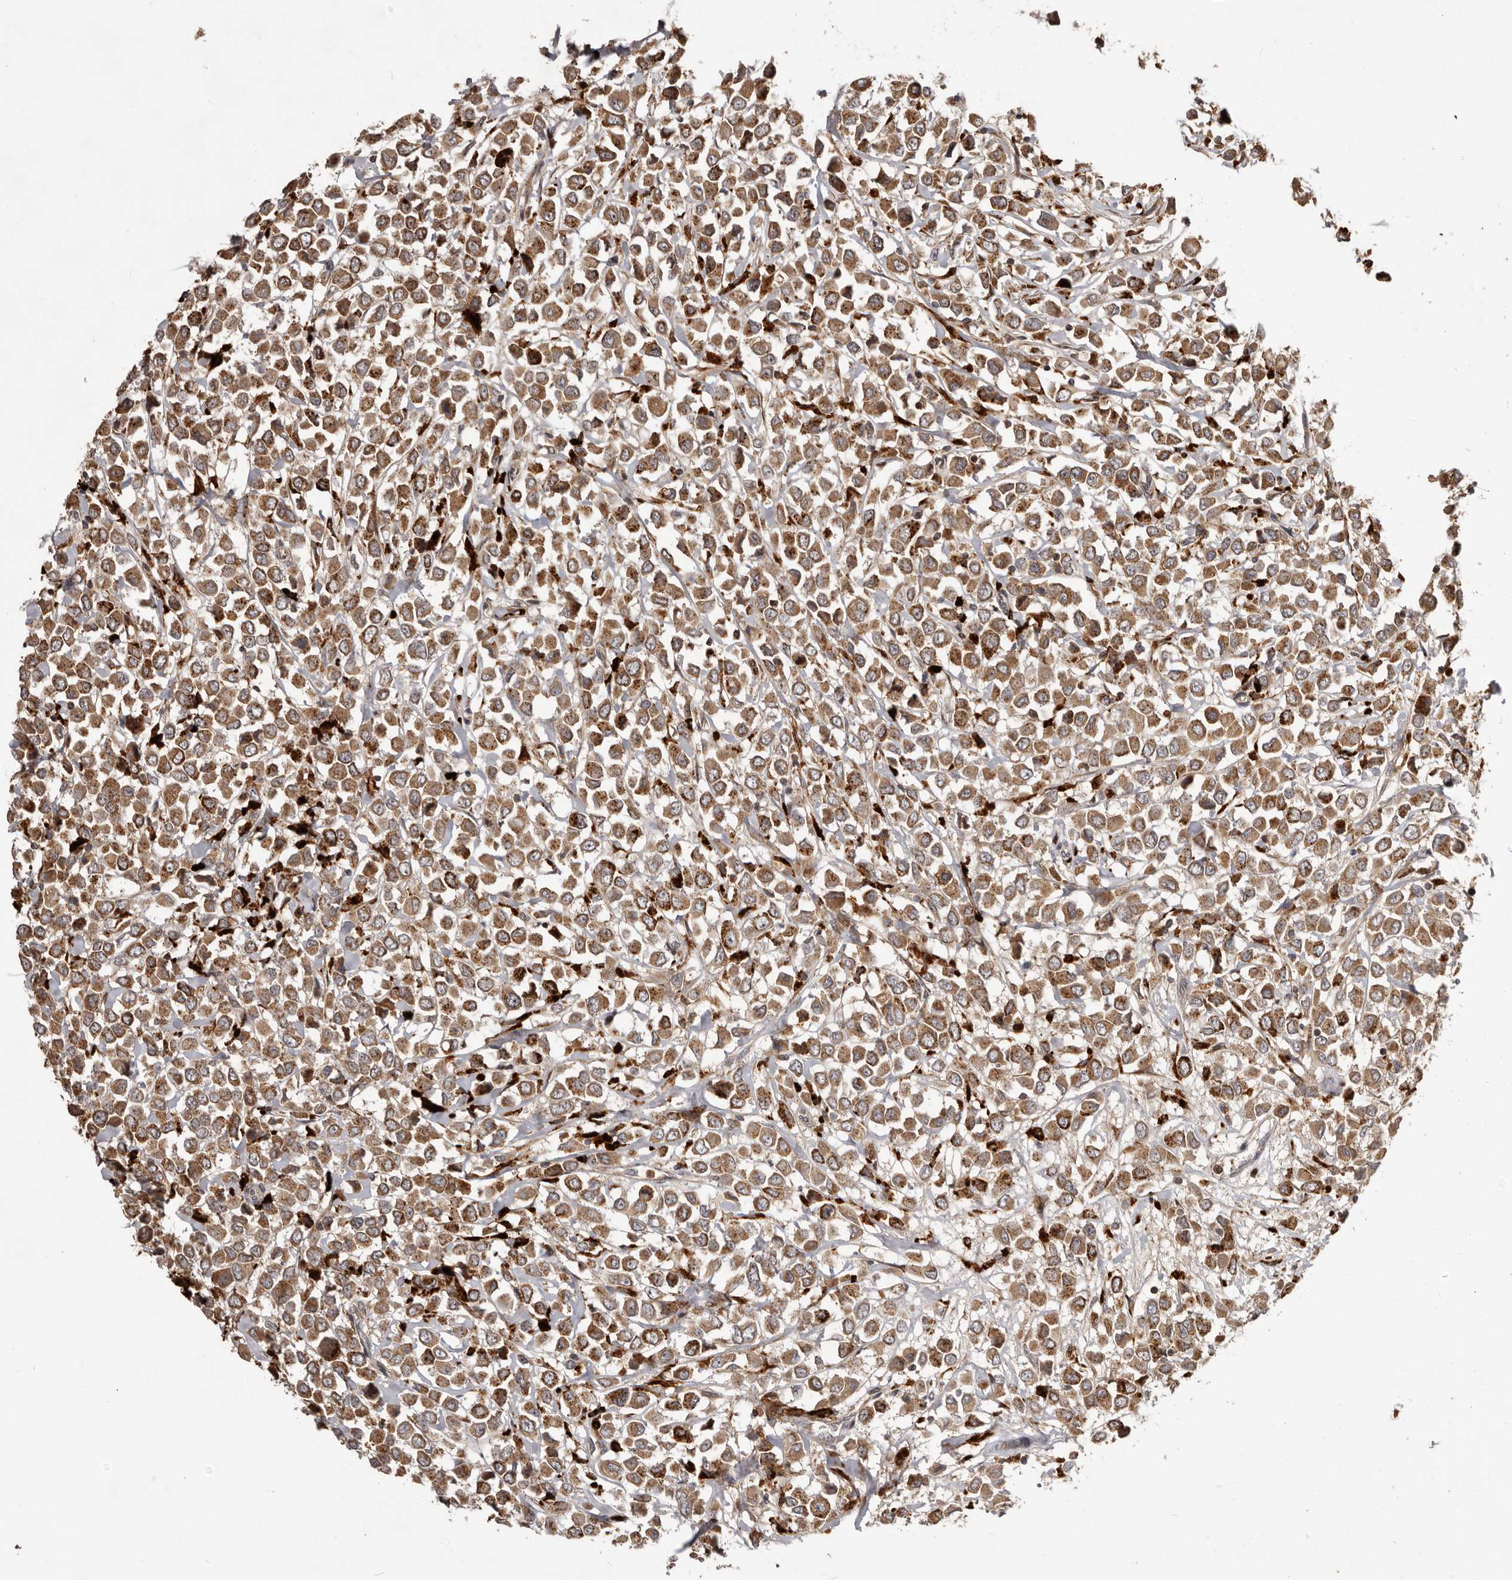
{"staining": {"intensity": "strong", "quantity": ">75%", "location": "cytoplasmic/membranous"}, "tissue": "breast cancer", "cell_type": "Tumor cells", "image_type": "cancer", "snomed": [{"axis": "morphology", "description": "Duct carcinoma"}, {"axis": "topography", "description": "Breast"}], "caption": "The histopathology image shows staining of breast intraductal carcinoma, revealing strong cytoplasmic/membranous protein staining (brown color) within tumor cells.", "gene": "RNF187", "patient": {"sex": "female", "age": 61}}